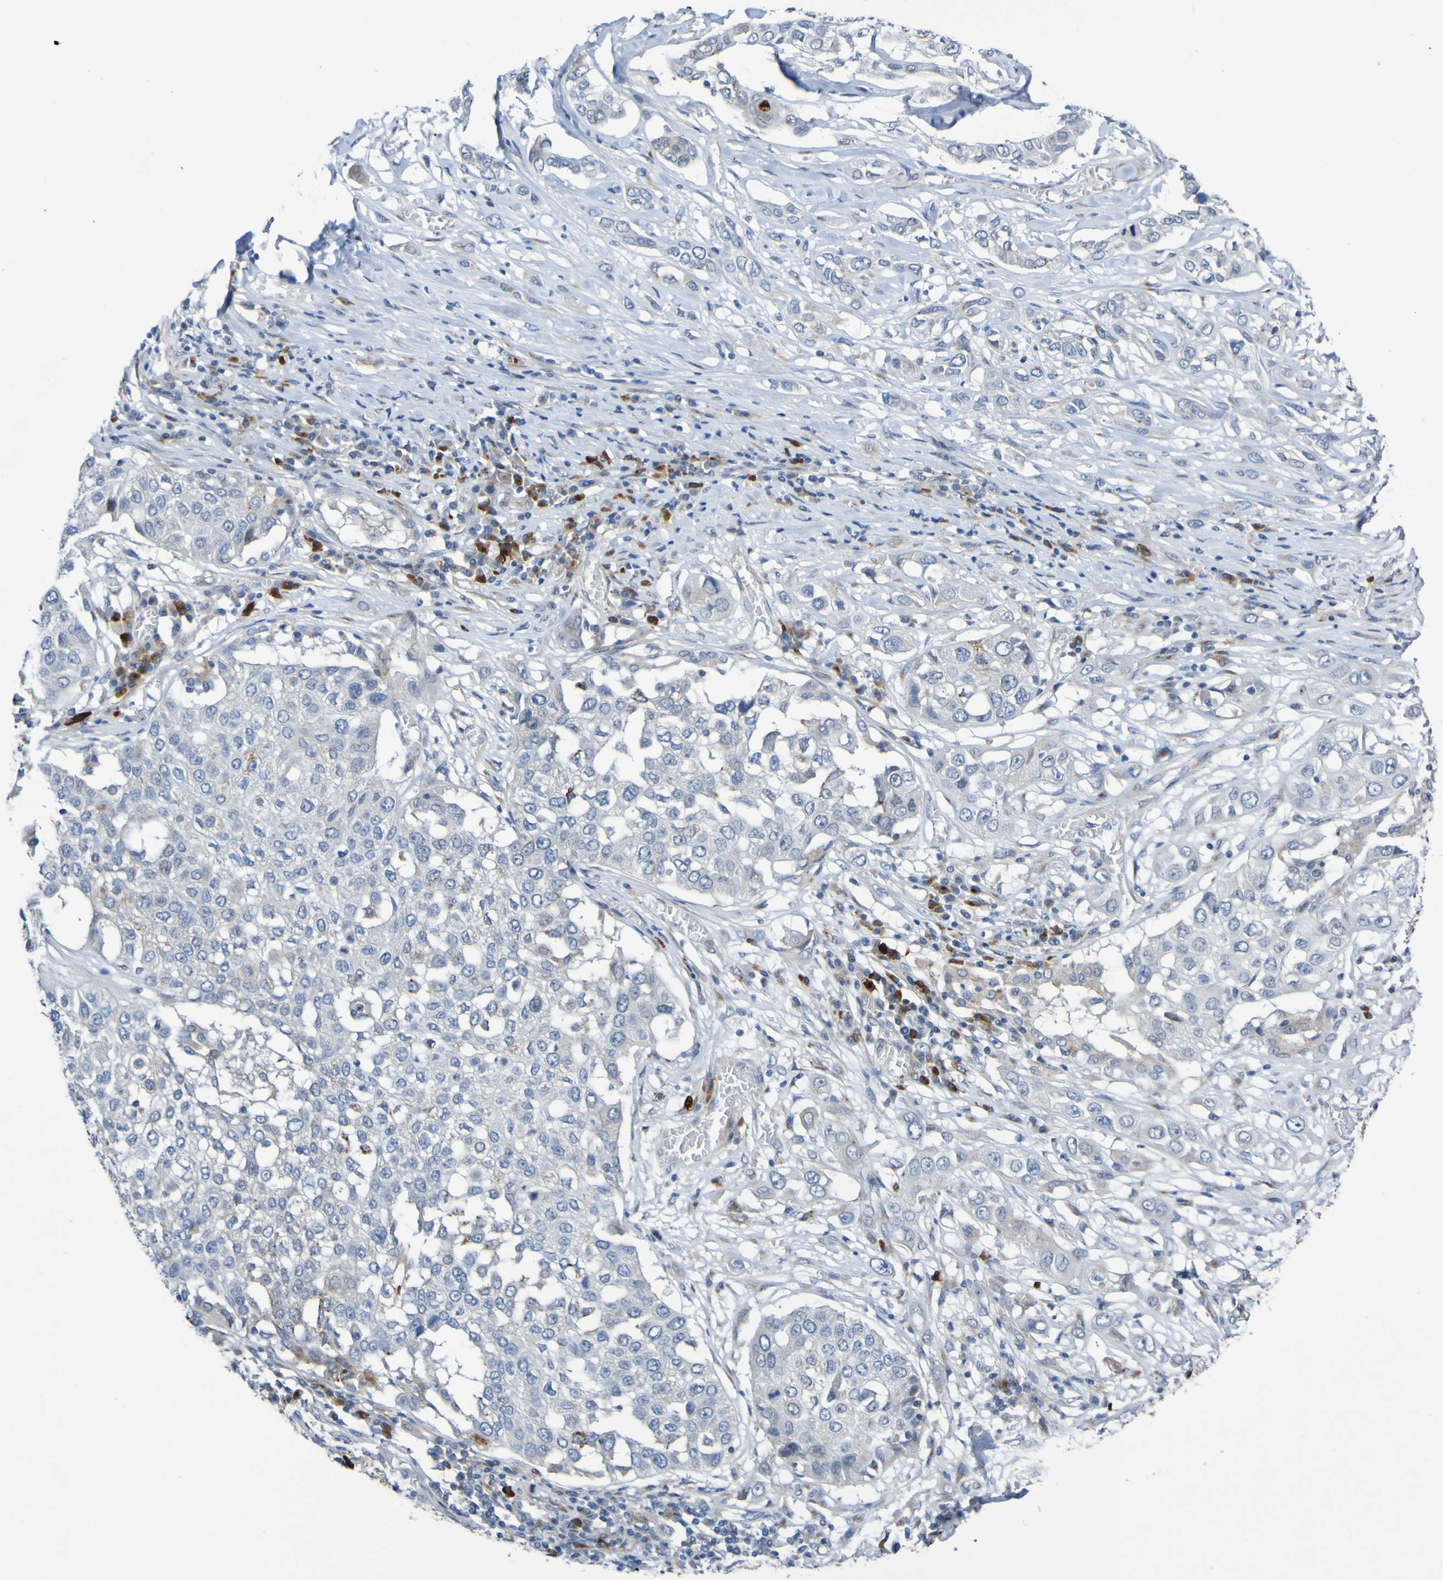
{"staining": {"intensity": "negative", "quantity": "none", "location": "none"}, "tissue": "lung cancer", "cell_type": "Tumor cells", "image_type": "cancer", "snomed": [{"axis": "morphology", "description": "Squamous cell carcinoma, NOS"}, {"axis": "topography", "description": "Lung"}], "caption": "Protein analysis of lung cancer (squamous cell carcinoma) exhibits no significant expression in tumor cells.", "gene": "C11orf24", "patient": {"sex": "male", "age": 71}}